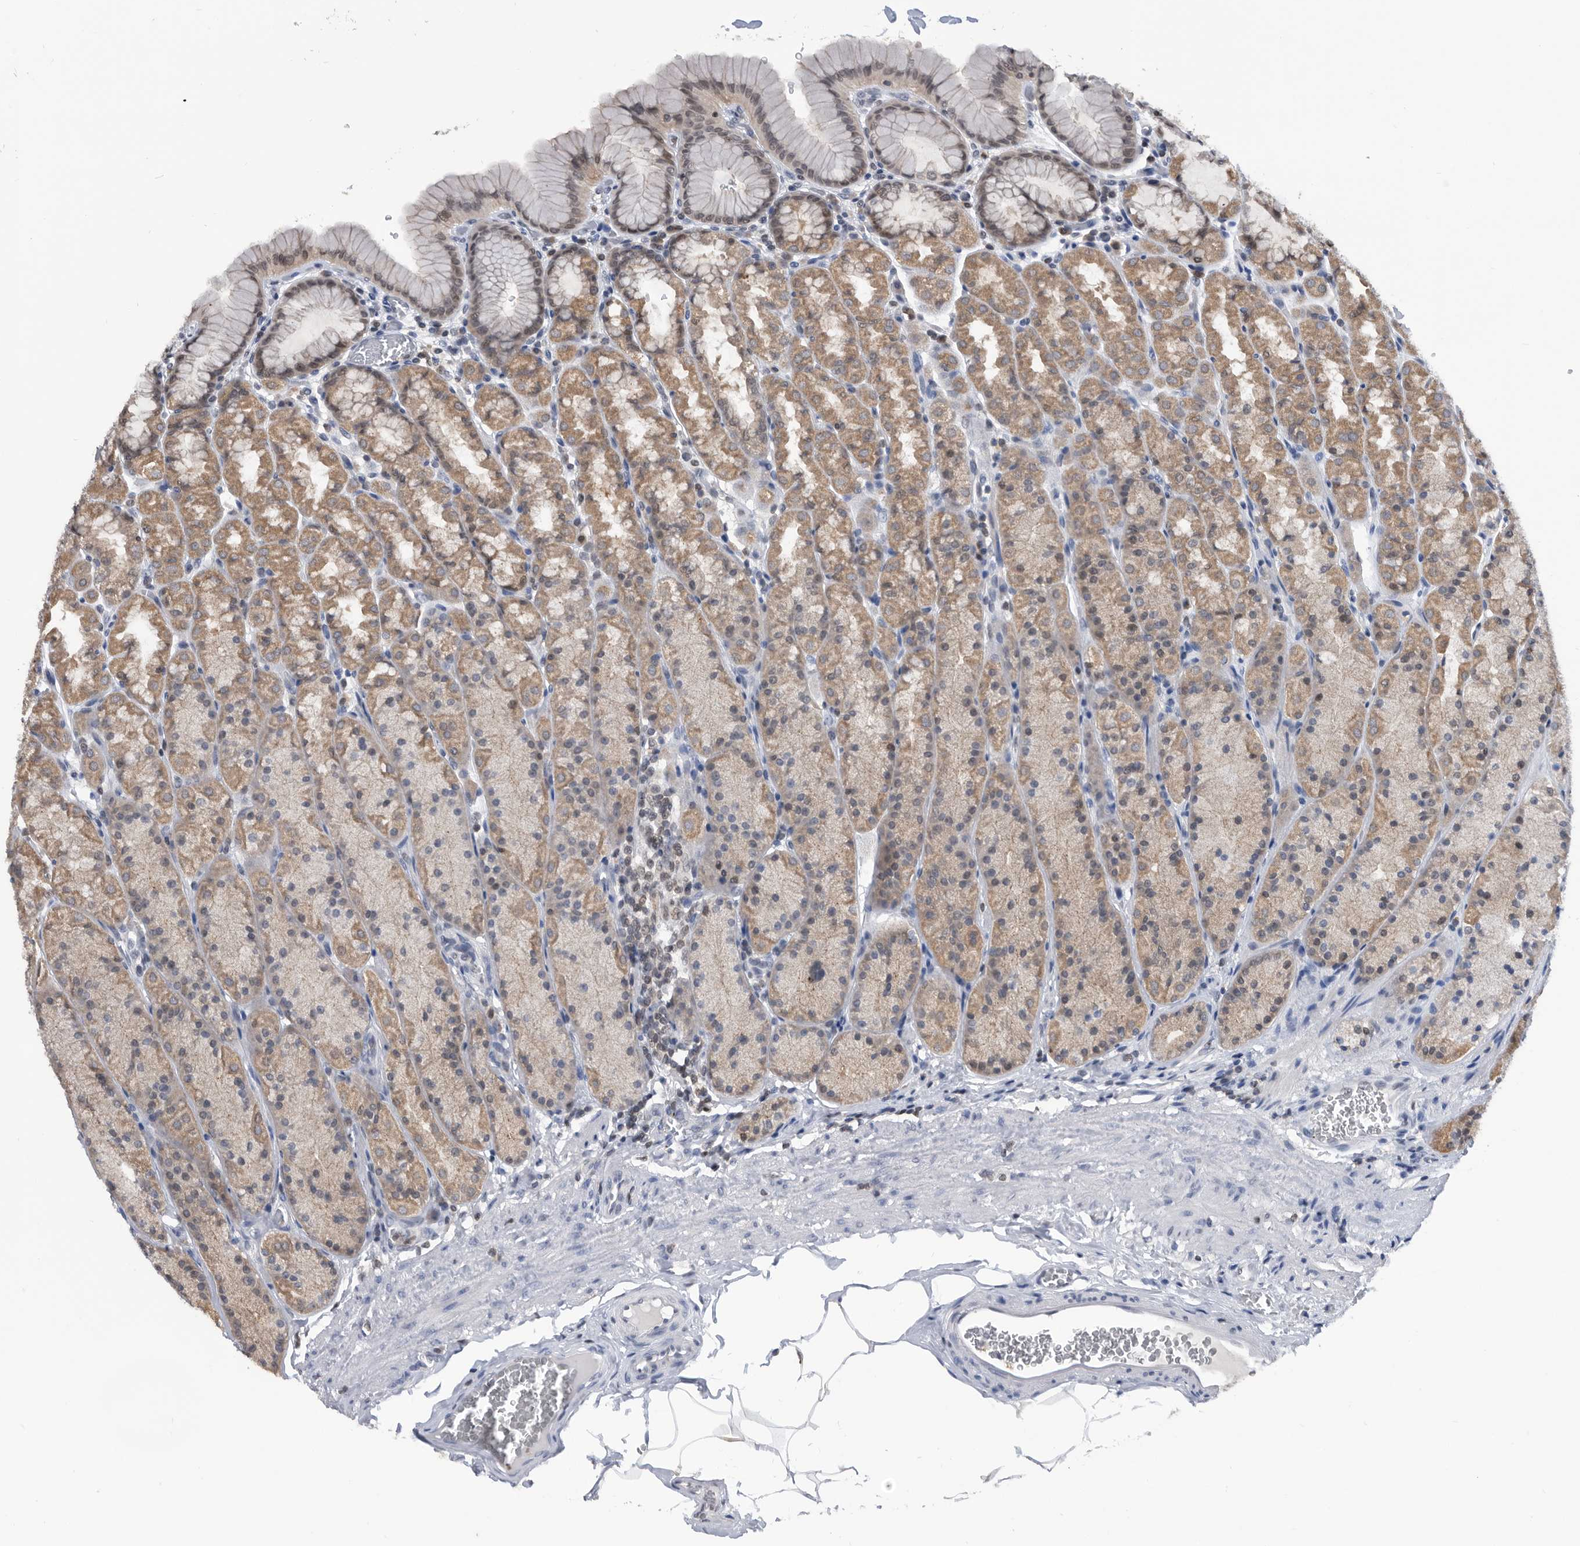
{"staining": {"intensity": "moderate", "quantity": ">75%", "location": "cytoplasmic/membranous,nuclear"}, "tissue": "stomach", "cell_type": "Glandular cells", "image_type": "normal", "snomed": [{"axis": "morphology", "description": "Normal tissue, NOS"}, {"axis": "topography", "description": "Stomach"}], "caption": "Immunohistochemical staining of benign human stomach exhibits moderate cytoplasmic/membranous,nuclear protein positivity in approximately >75% of glandular cells.", "gene": "TSTD1", "patient": {"sex": "male", "age": 42}}